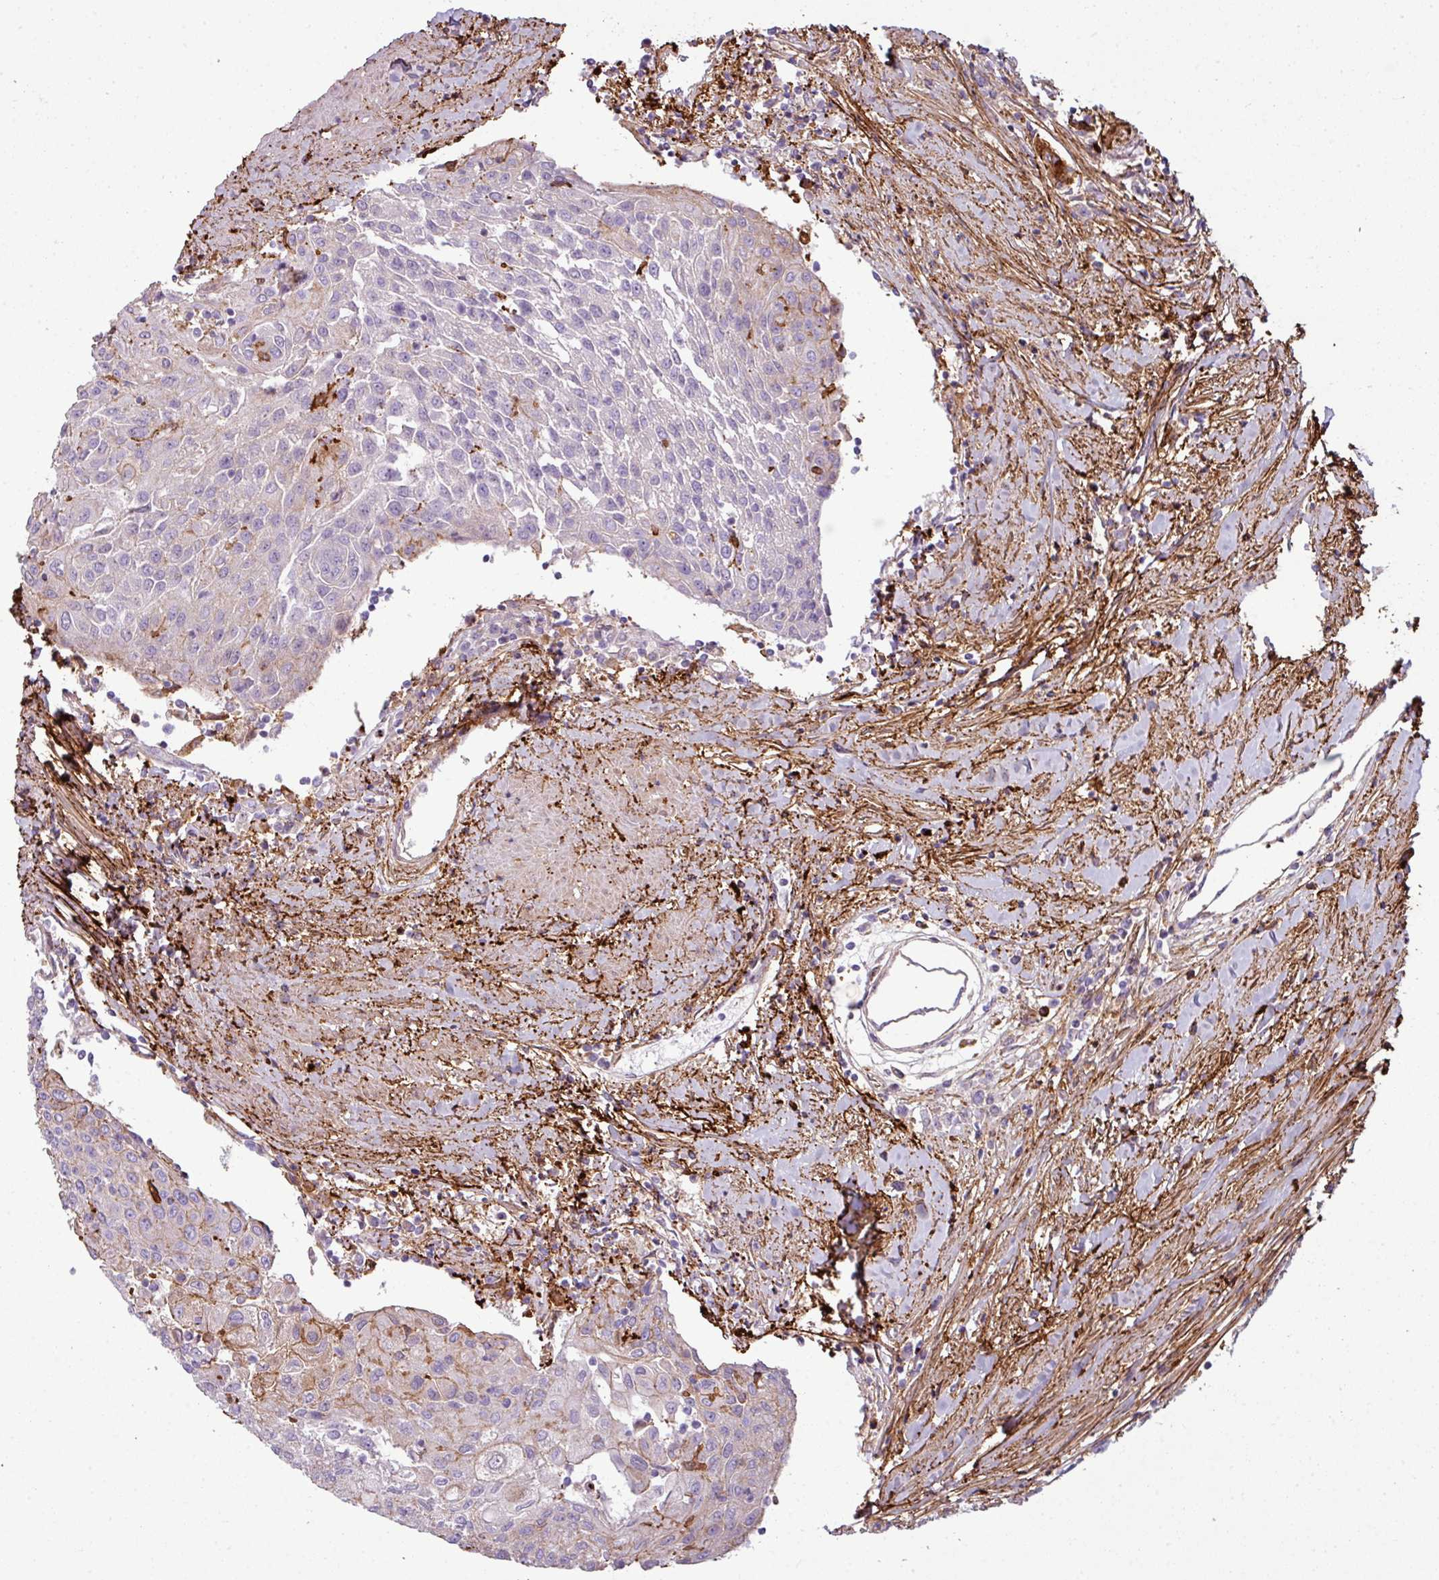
{"staining": {"intensity": "negative", "quantity": "none", "location": "none"}, "tissue": "urothelial cancer", "cell_type": "Tumor cells", "image_type": "cancer", "snomed": [{"axis": "morphology", "description": "Urothelial carcinoma, High grade"}, {"axis": "topography", "description": "Urinary bladder"}], "caption": "The image exhibits no staining of tumor cells in urothelial cancer. Brightfield microscopy of immunohistochemistry (IHC) stained with DAB (brown) and hematoxylin (blue), captured at high magnification.", "gene": "COL8A1", "patient": {"sex": "female", "age": 85}}